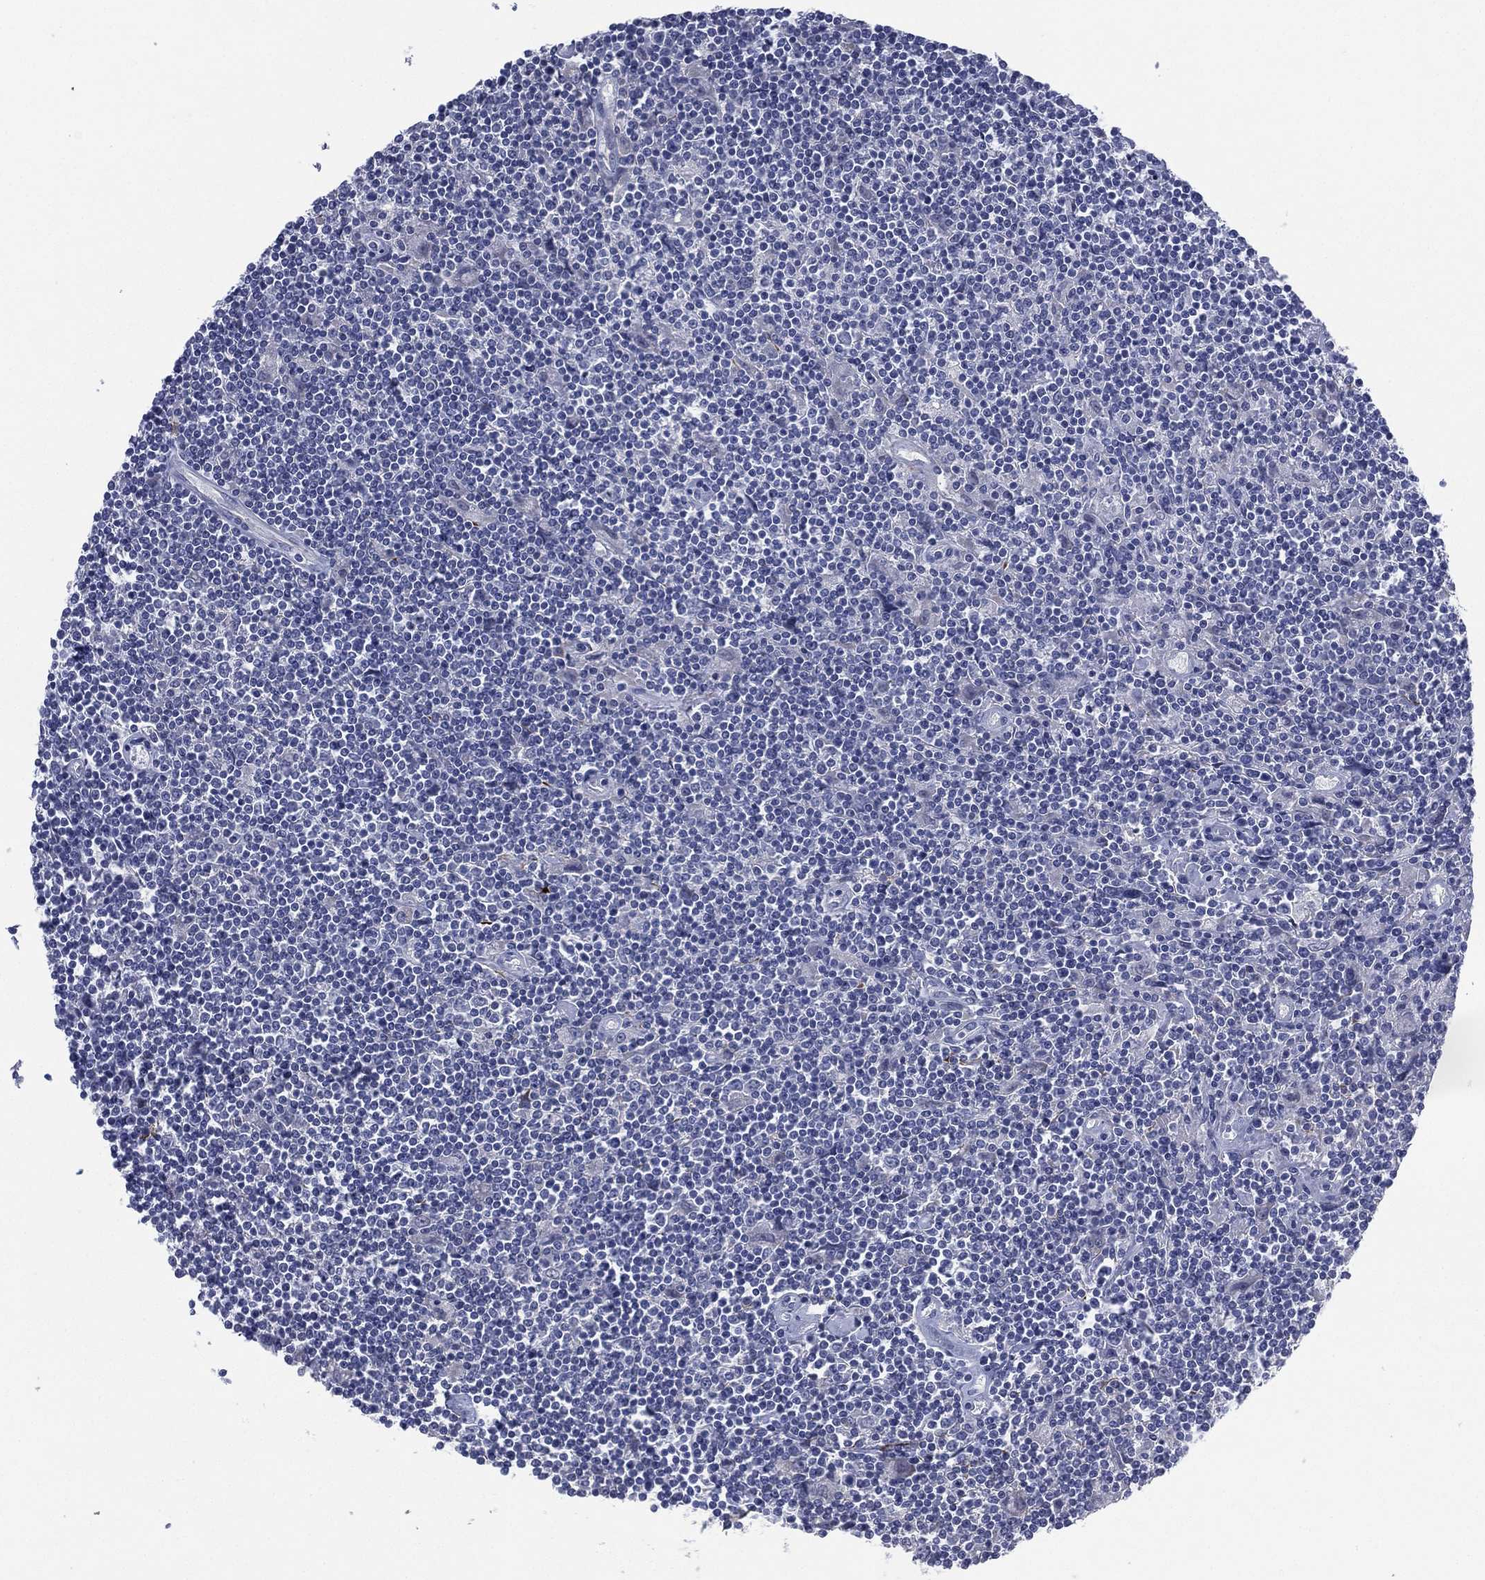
{"staining": {"intensity": "negative", "quantity": "none", "location": "none"}, "tissue": "lymphoma", "cell_type": "Tumor cells", "image_type": "cancer", "snomed": [{"axis": "morphology", "description": "Hodgkin's disease, NOS"}, {"axis": "topography", "description": "Lymph node"}], "caption": "IHC image of neoplastic tissue: human Hodgkin's disease stained with DAB (3,3'-diaminobenzidine) exhibits no significant protein expression in tumor cells.", "gene": "KRT35", "patient": {"sex": "male", "age": 40}}